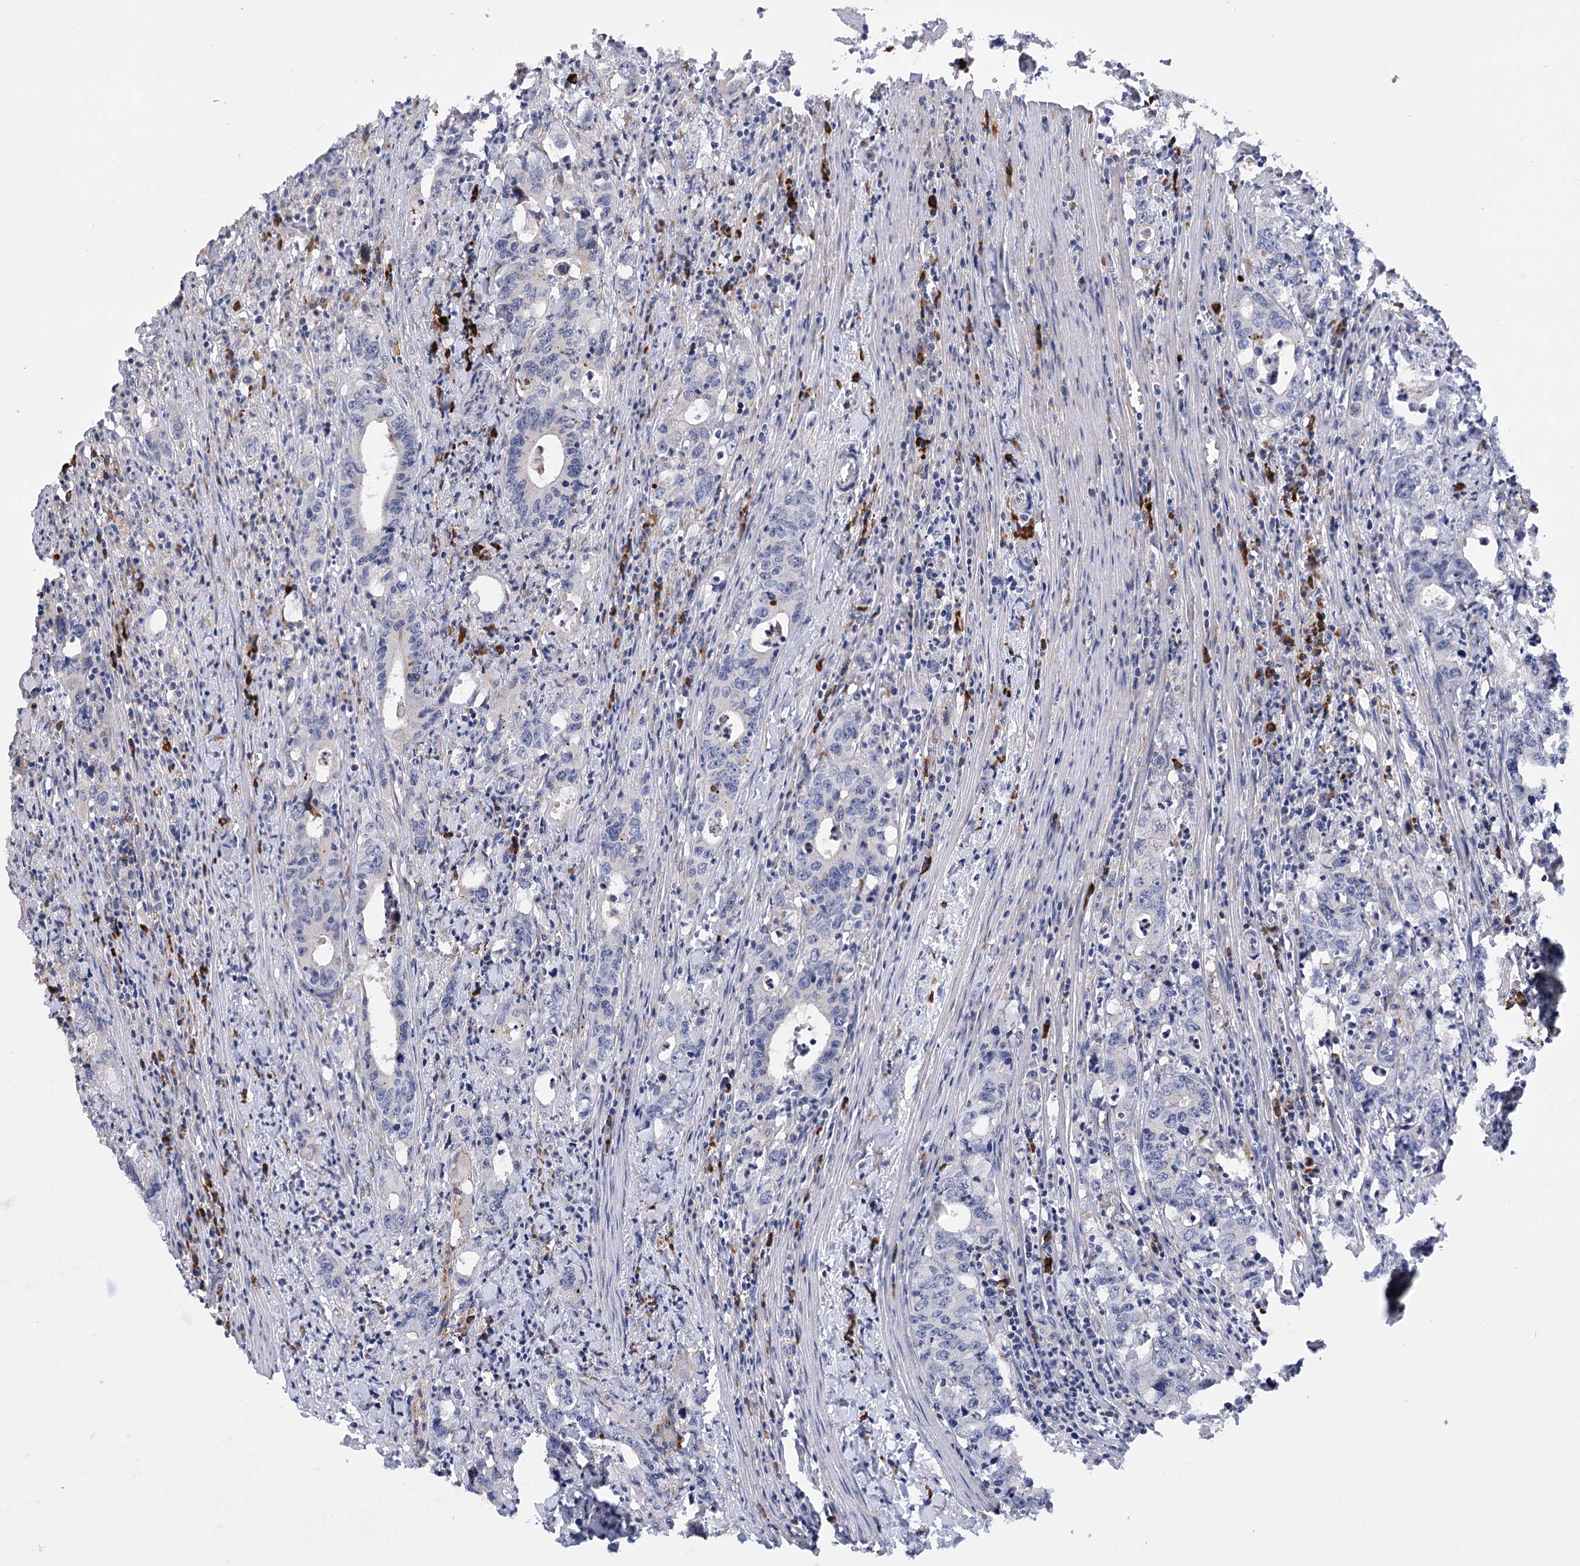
{"staining": {"intensity": "negative", "quantity": "none", "location": "none"}, "tissue": "colorectal cancer", "cell_type": "Tumor cells", "image_type": "cancer", "snomed": [{"axis": "morphology", "description": "Adenocarcinoma, NOS"}, {"axis": "topography", "description": "Colon"}], "caption": "This is a image of IHC staining of colorectal cancer (adenocarcinoma), which shows no expression in tumor cells.", "gene": "NCKAP5", "patient": {"sex": "female", "age": 75}}